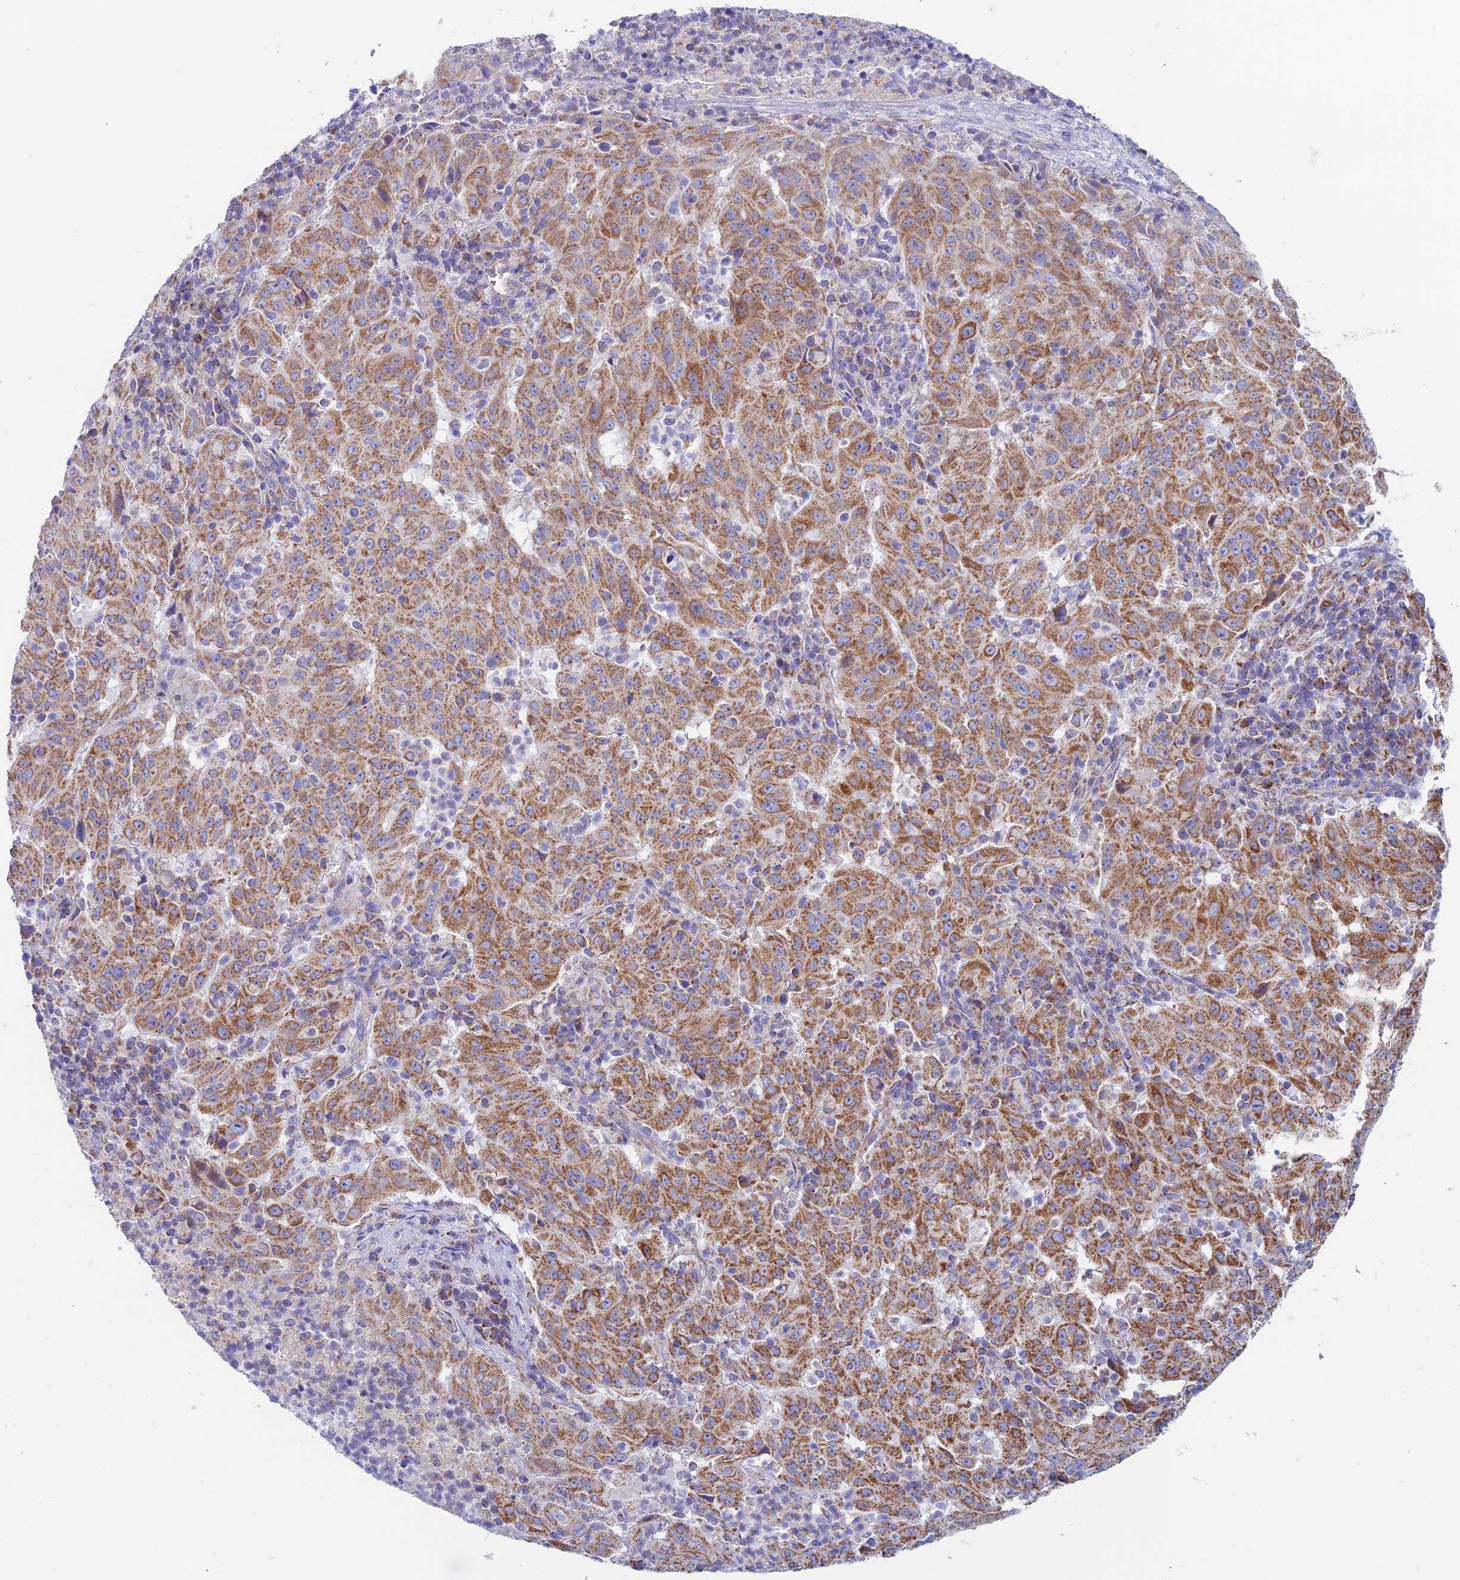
{"staining": {"intensity": "moderate", "quantity": ">75%", "location": "cytoplasmic/membranous"}, "tissue": "pancreatic cancer", "cell_type": "Tumor cells", "image_type": "cancer", "snomed": [{"axis": "morphology", "description": "Adenocarcinoma, NOS"}, {"axis": "topography", "description": "Pancreas"}], "caption": "Immunohistochemistry (IHC) of pancreatic adenocarcinoma demonstrates medium levels of moderate cytoplasmic/membranous positivity in approximately >75% of tumor cells. (Stains: DAB in brown, nuclei in blue, Microscopy: brightfield microscopy at high magnification).", "gene": "ZNF181", "patient": {"sex": "male", "age": 63}}